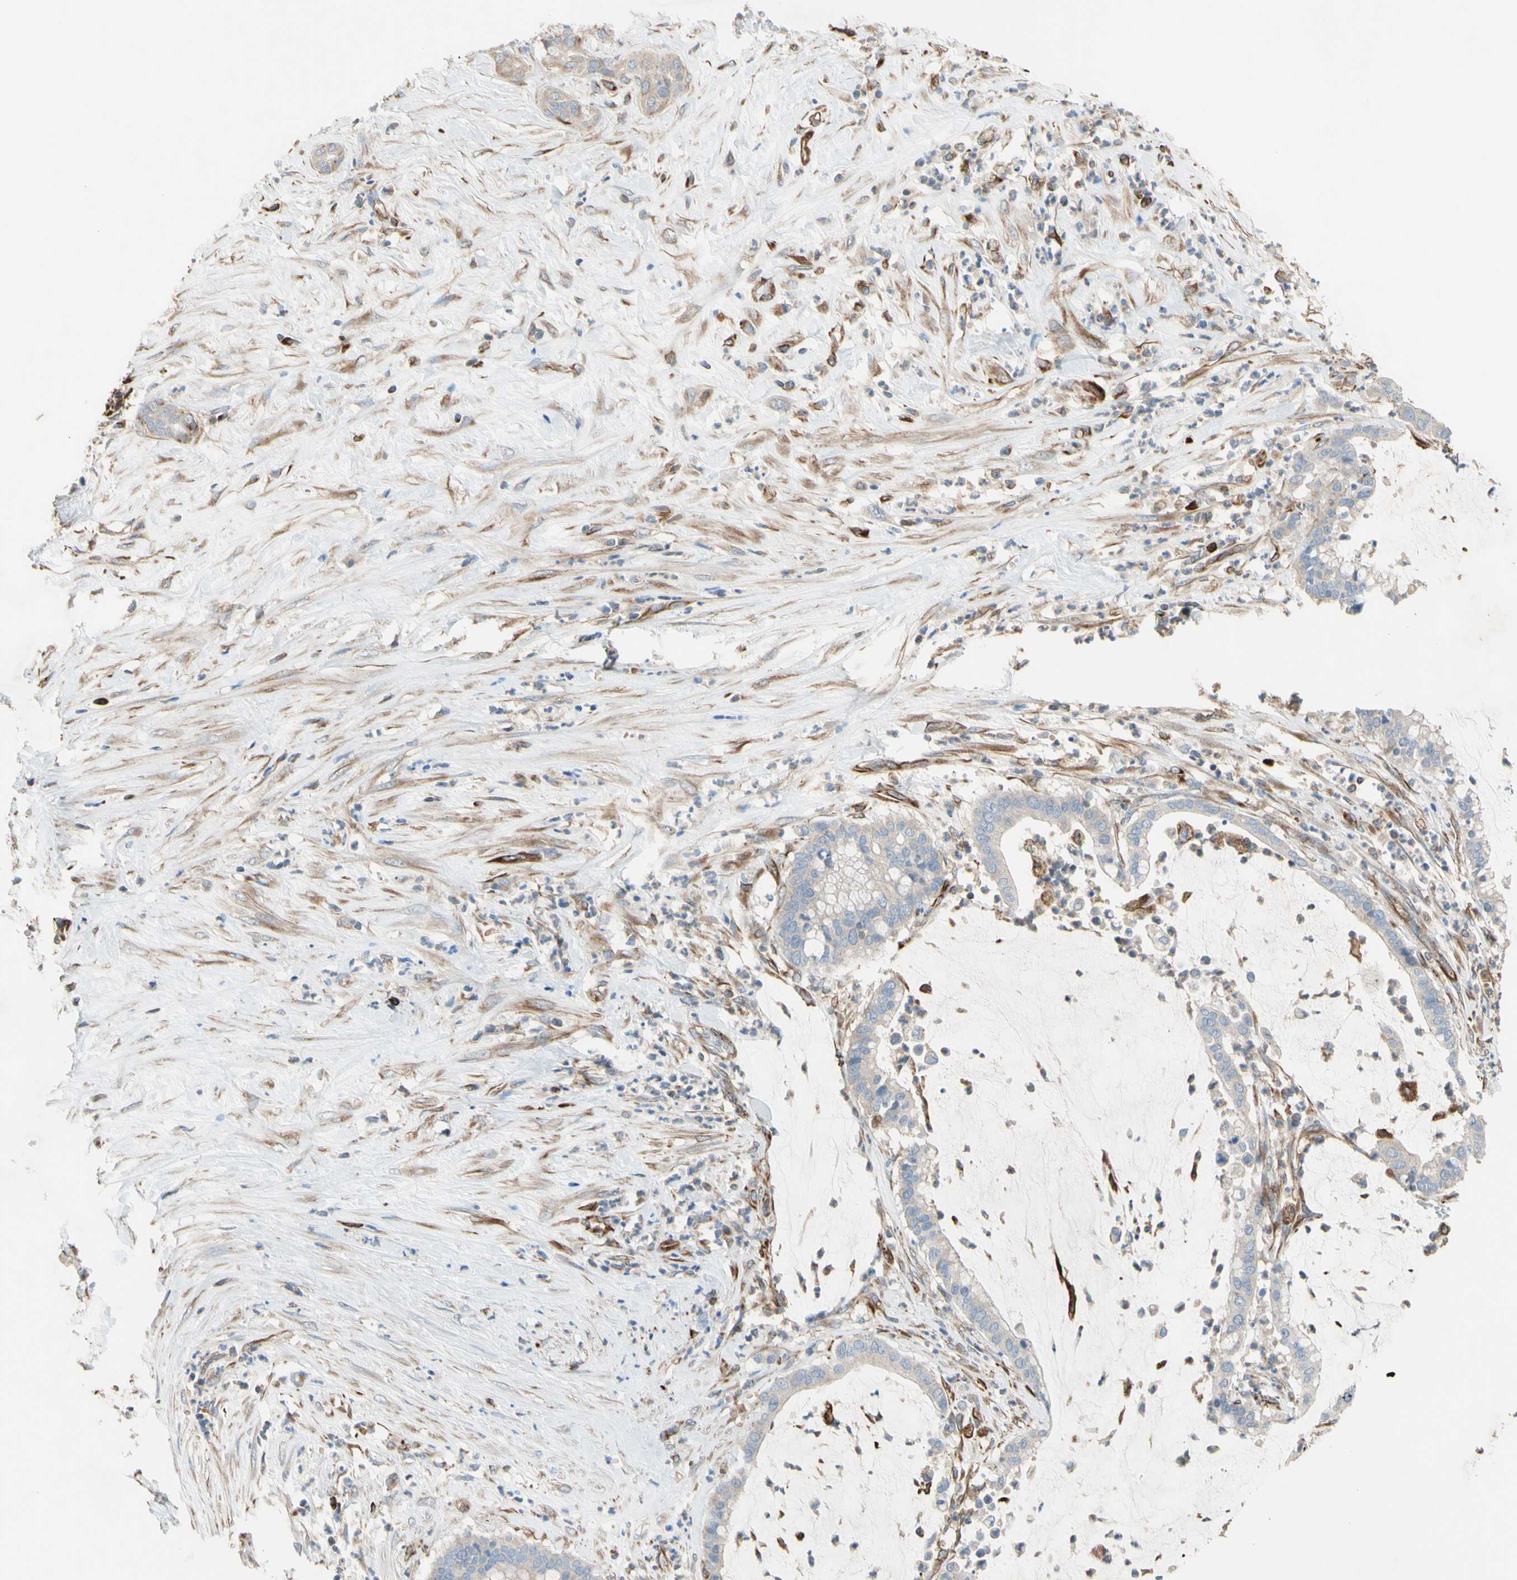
{"staining": {"intensity": "weak", "quantity": "<25%", "location": "cytoplasmic/membranous"}, "tissue": "pancreatic cancer", "cell_type": "Tumor cells", "image_type": "cancer", "snomed": [{"axis": "morphology", "description": "Adenocarcinoma, NOS"}, {"axis": "topography", "description": "Pancreas"}], "caption": "Pancreatic cancer (adenocarcinoma) stained for a protein using IHC demonstrates no positivity tumor cells.", "gene": "TRAF2", "patient": {"sex": "male", "age": 41}}